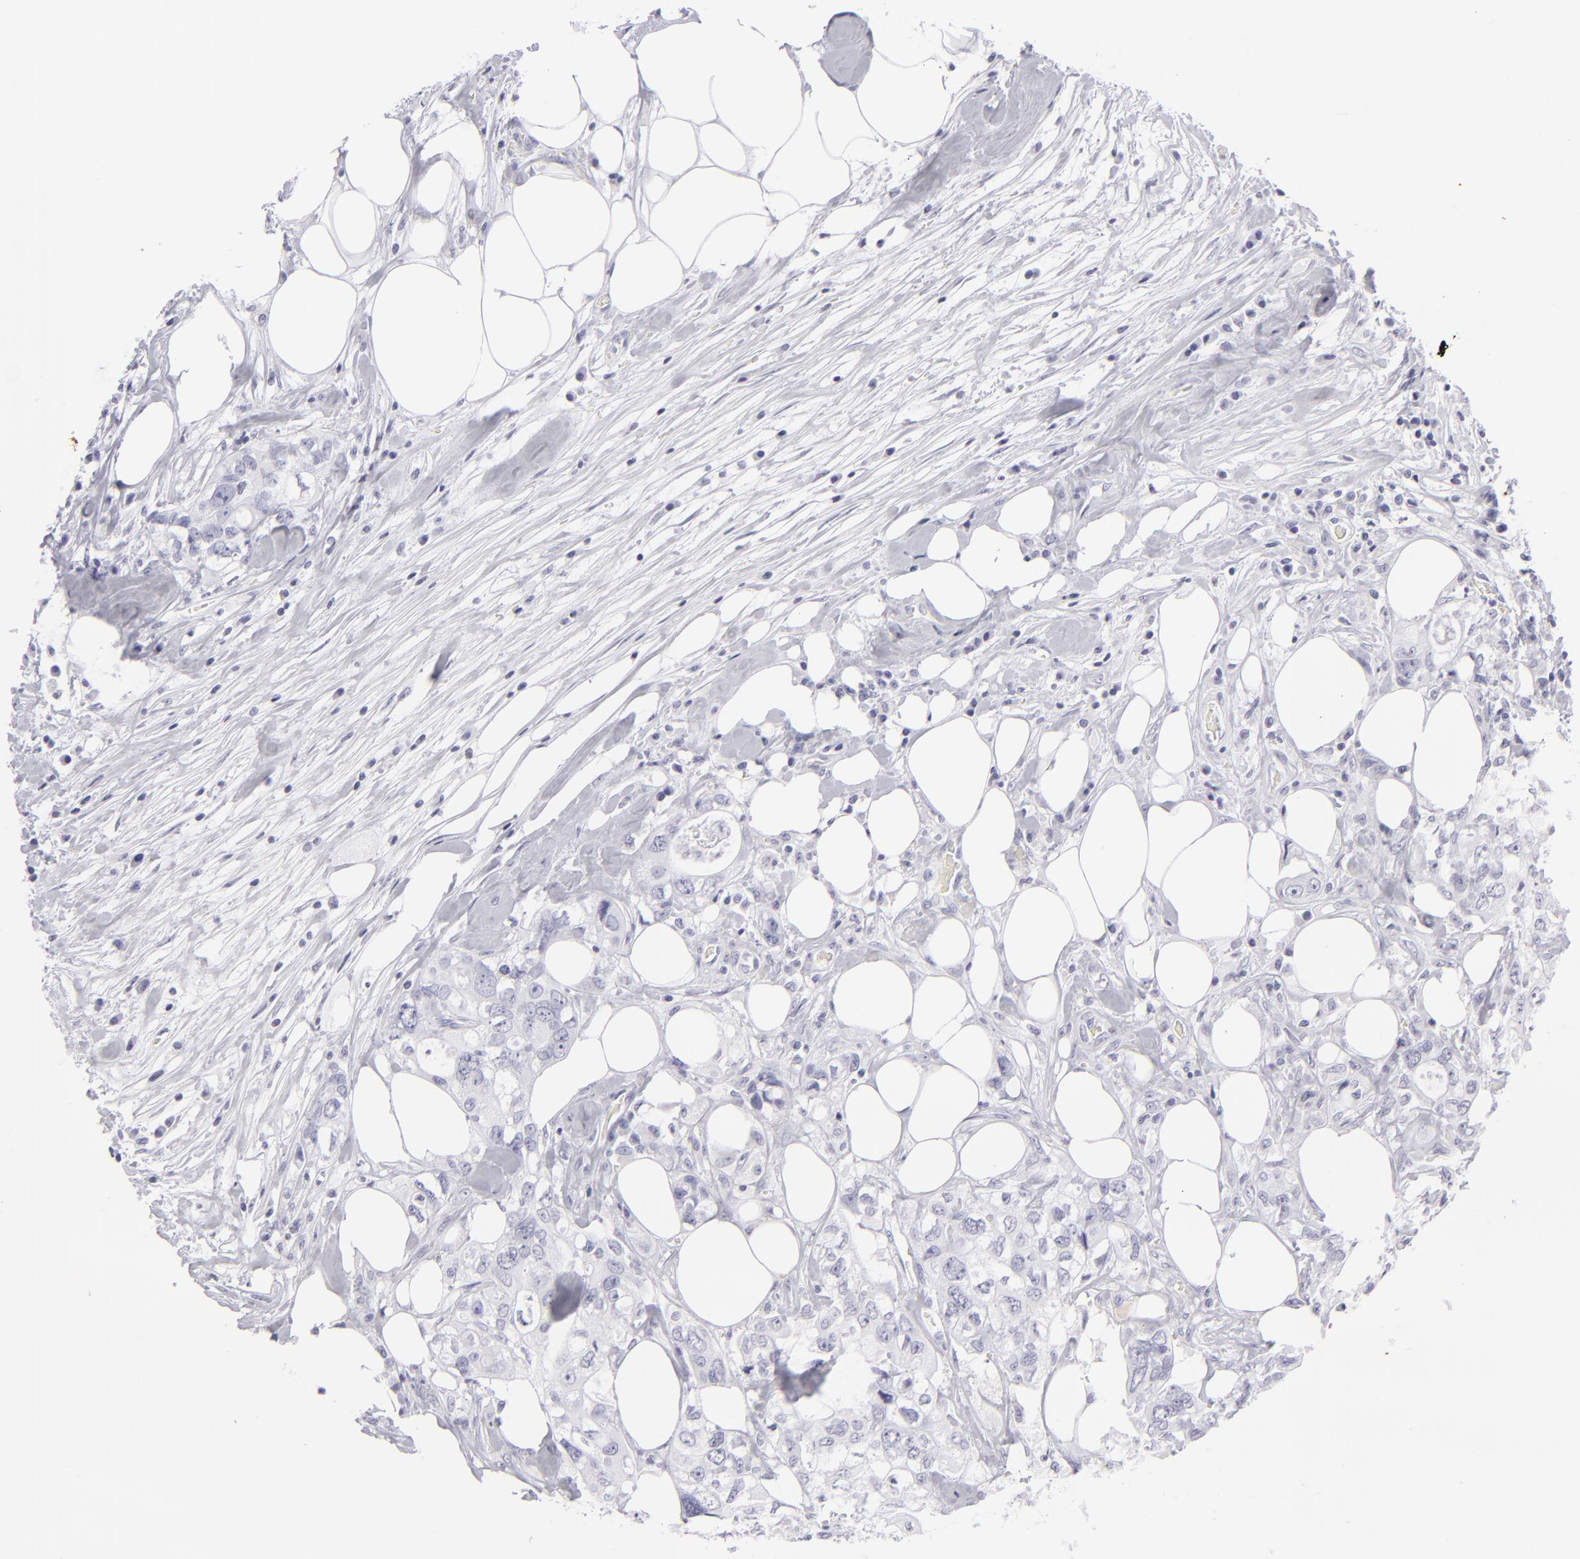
{"staining": {"intensity": "negative", "quantity": "none", "location": "none"}, "tissue": "colorectal cancer", "cell_type": "Tumor cells", "image_type": "cancer", "snomed": [{"axis": "morphology", "description": "Adenocarcinoma, NOS"}, {"axis": "topography", "description": "Rectum"}], "caption": "Tumor cells are negative for brown protein staining in colorectal cancer (adenocarcinoma). Nuclei are stained in blue.", "gene": "KRT1", "patient": {"sex": "female", "age": 57}}